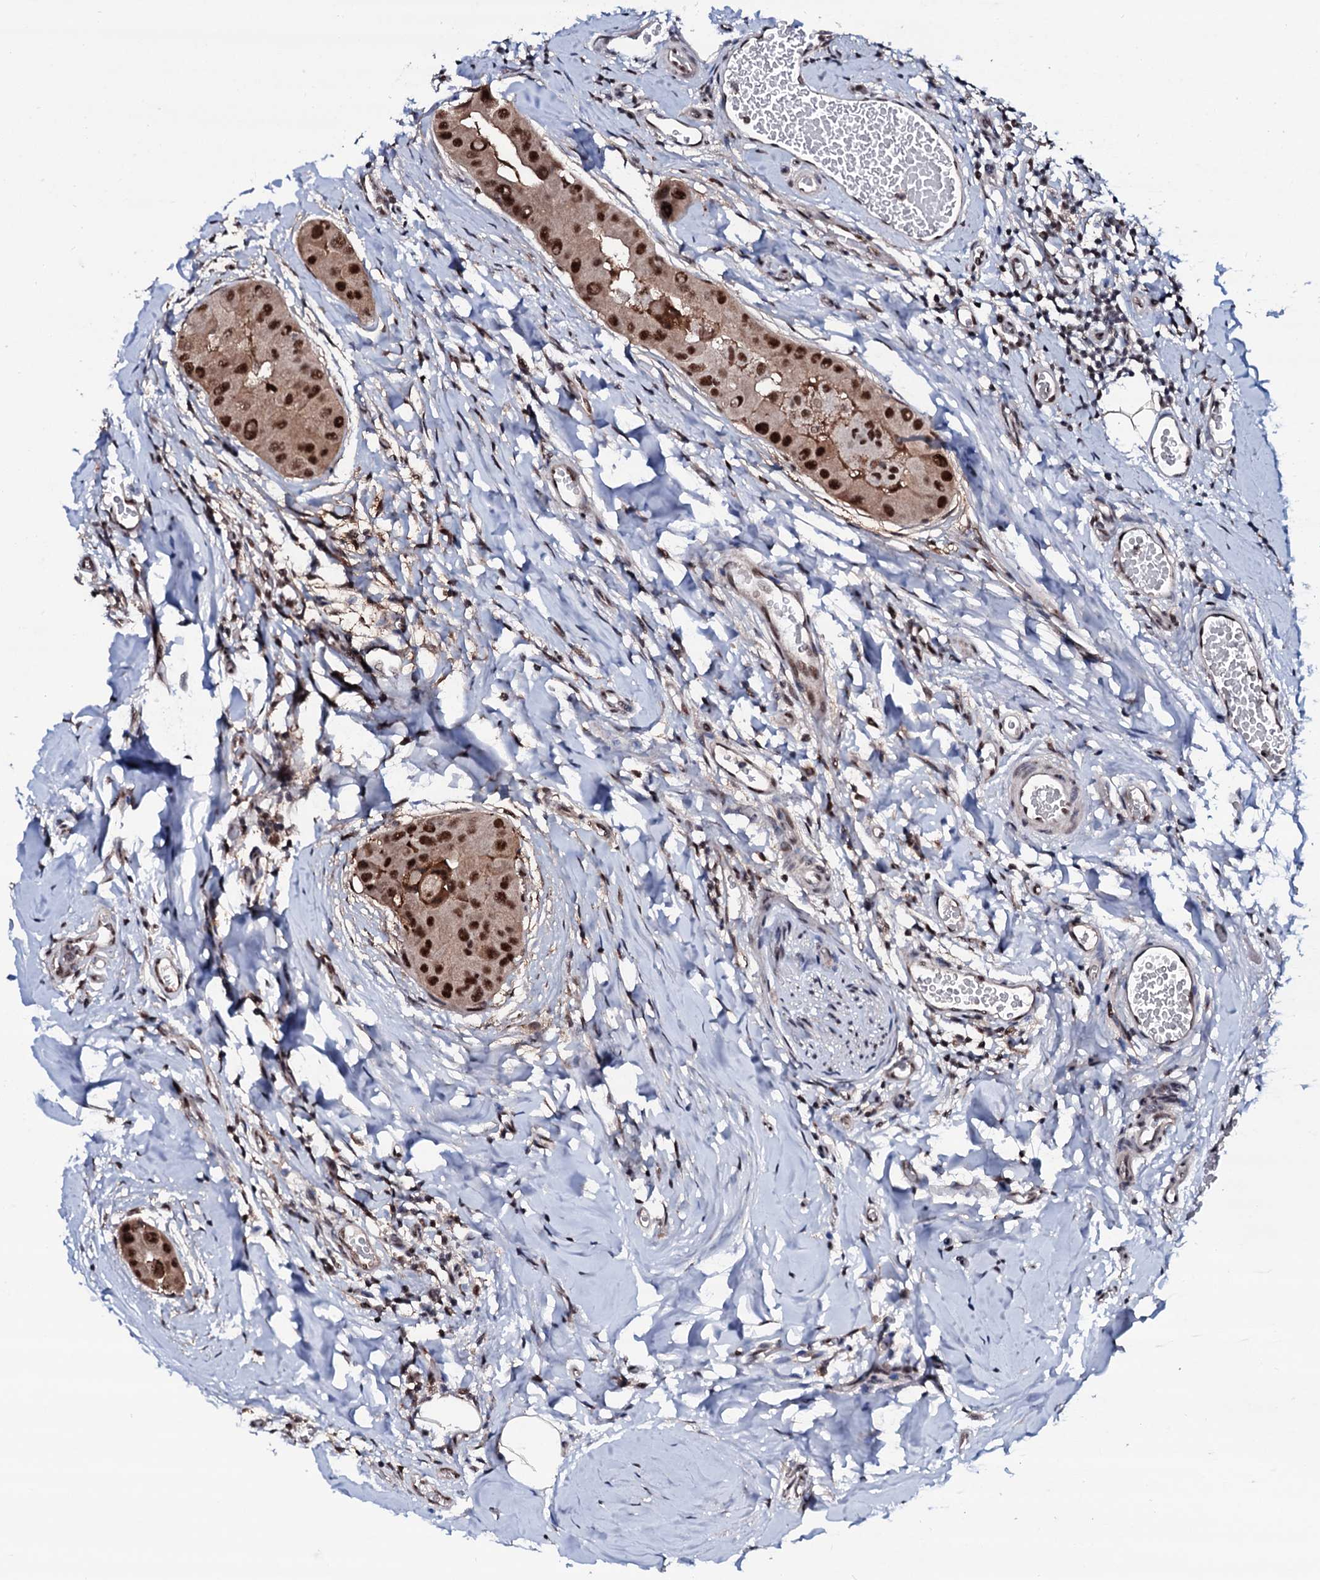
{"staining": {"intensity": "strong", "quantity": ">75%", "location": "nuclear"}, "tissue": "thyroid cancer", "cell_type": "Tumor cells", "image_type": "cancer", "snomed": [{"axis": "morphology", "description": "Papillary adenocarcinoma, NOS"}, {"axis": "topography", "description": "Thyroid gland"}], "caption": "Immunohistochemical staining of thyroid cancer shows high levels of strong nuclear expression in about >75% of tumor cells.", "gene": "PRPF18", "patient": {"sex": "male", "age": 33}}